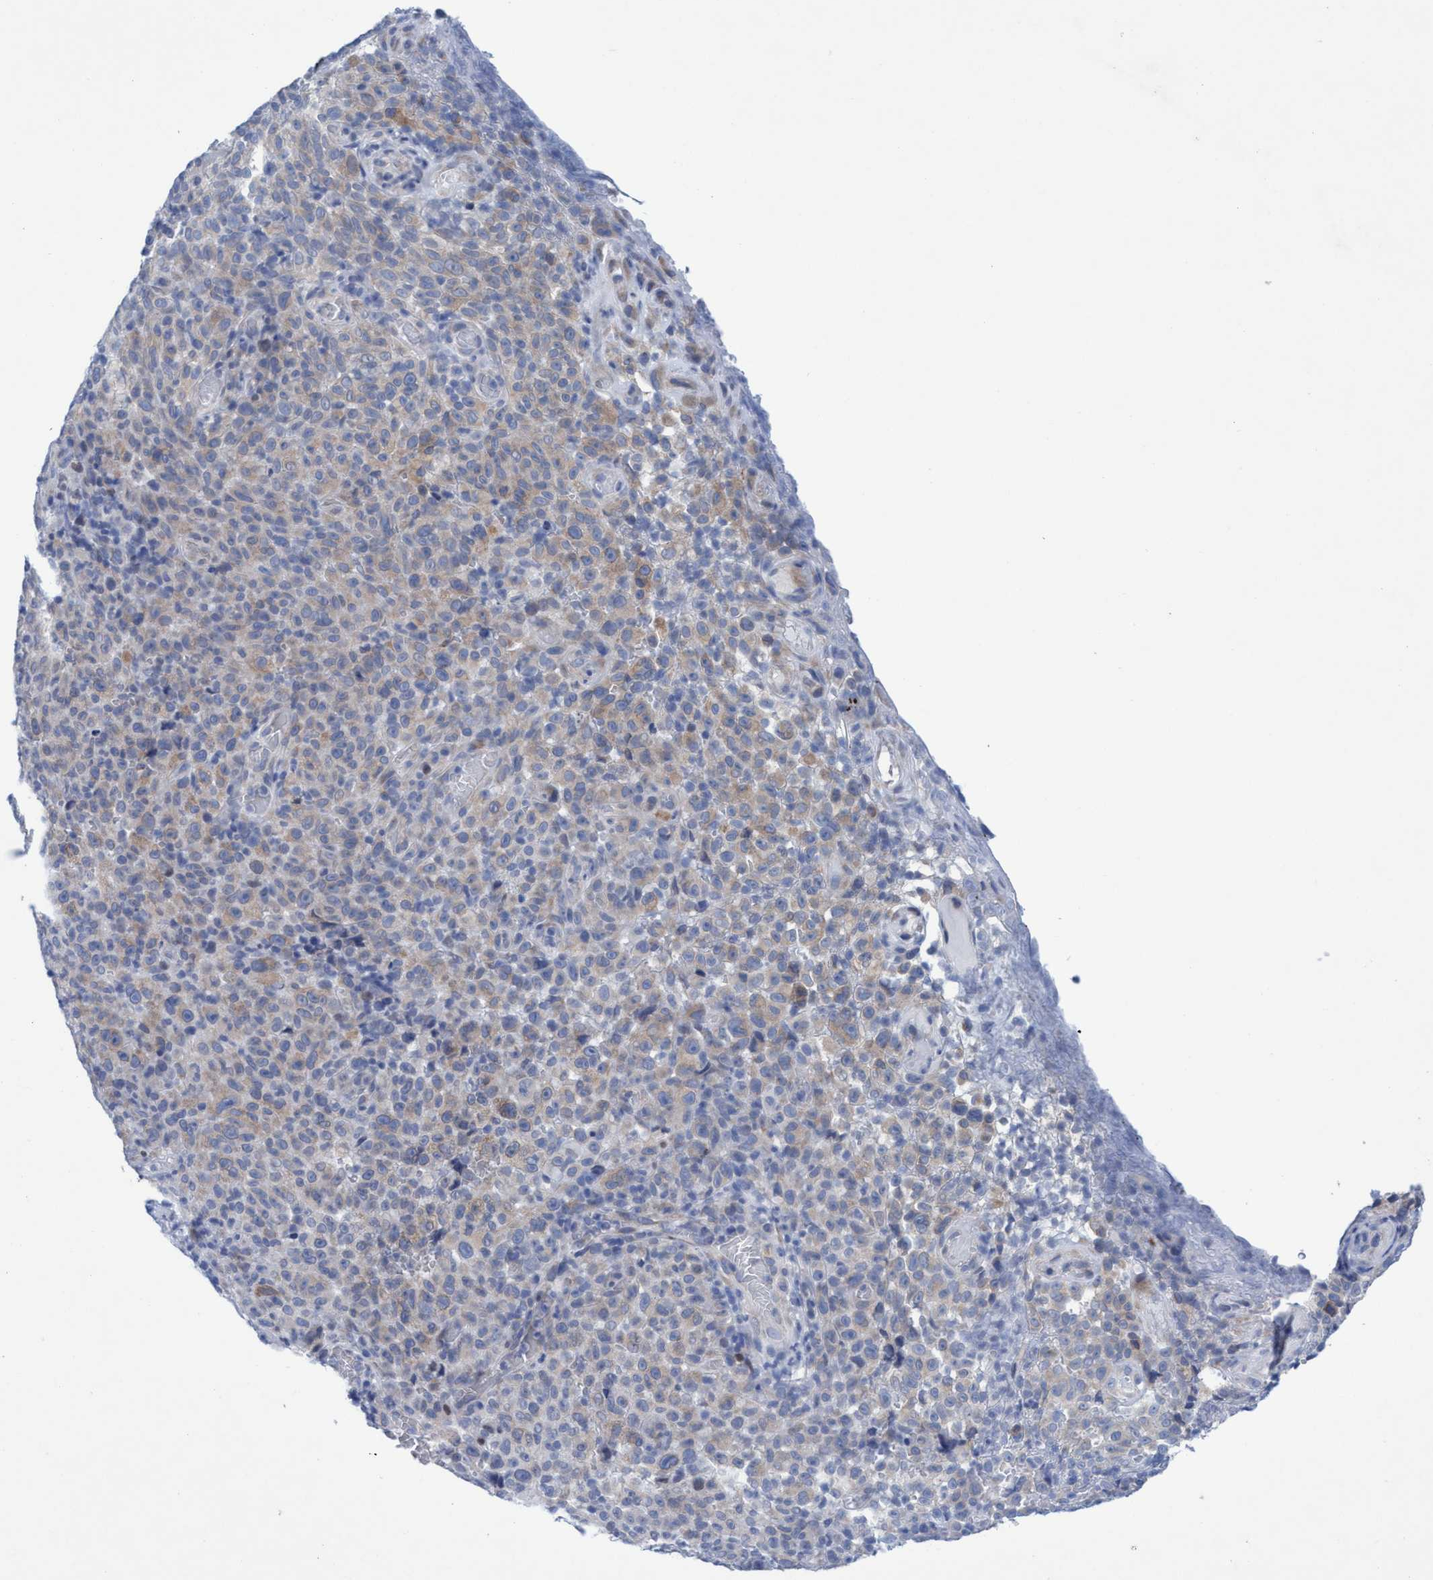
{"staining": {"intensity": "weak", "quantity": "25%-75%", "location": "cytoplasmic/membranous"}, "tissue": "melanoma", "cell_type": "Tumor cells", "image_type": "cancer", "snomed": [{"axis": "morphology", "description": "Malignant melanoma, NOS"}, {"axis": "topography", "description": "Skin"}], "caption": "This micrograph shows IHC staining of melanoma, with low weak cytoplasmic/membranous positivity in about 25%-75% of tumor cells.", "gene": "RSAD1", "patient": {"sex": "female", "age": 82}}